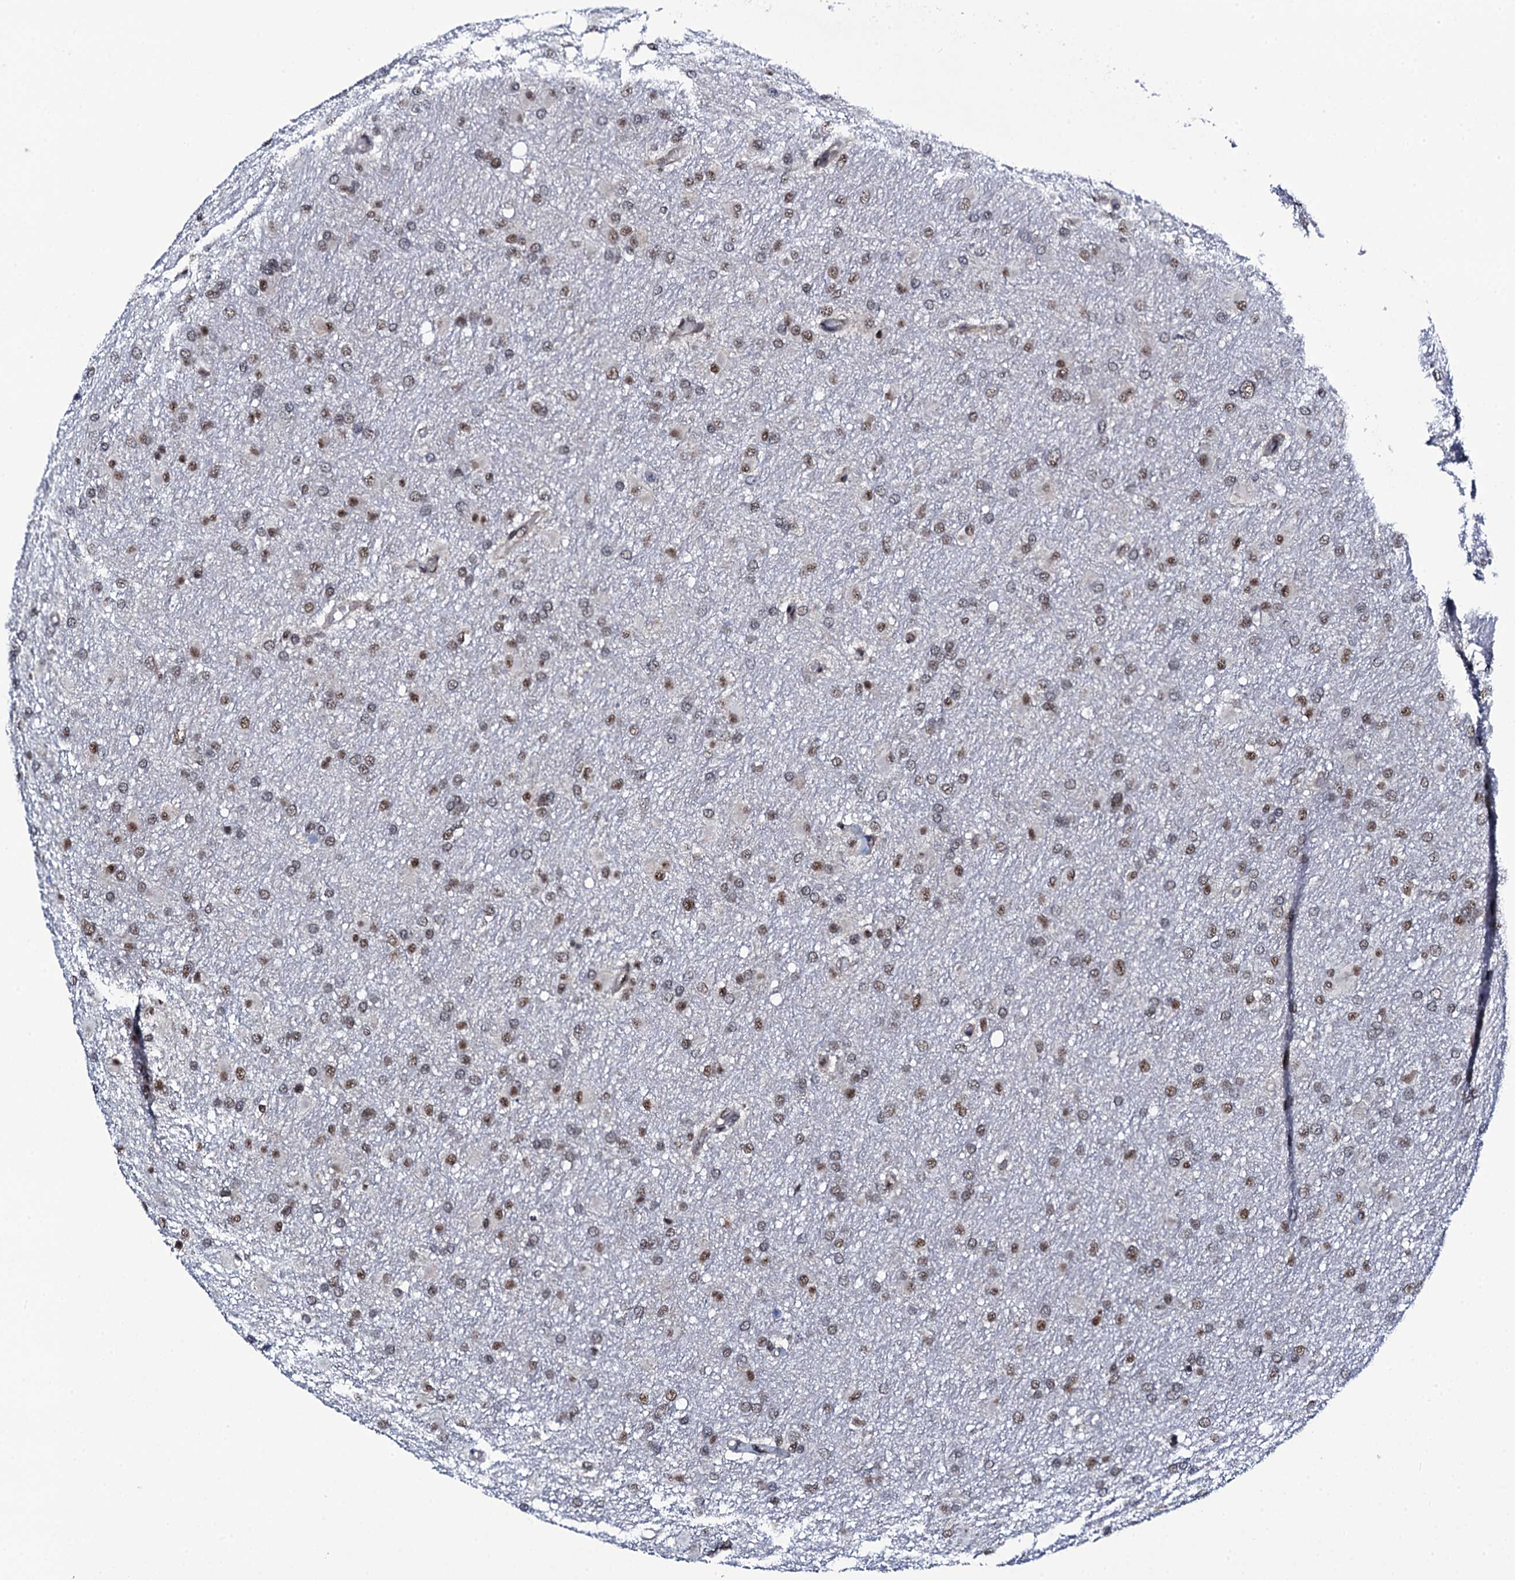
{"staining": {"intensity": "moderate", "quantity": ">75%", "location": "nuclear"}, "tissue": "glioma", "cell_type": "Tumor cells", "image_type": "cancer", "snomed": [{"axis": "morphology", "description": "Glioma, malignant, High grade"}, {"axis": "topography", "description": "Cerebral cortex"}], "caption": "Moderate nuclear protein positivity is identified in approximately >75% of tumor cells in malignant glioma (high-grade). (Brightfield microscopy of DAB IHC at high magnification).", "gene": "CWC15", "patient": {"sex": "female", "age": 36}}